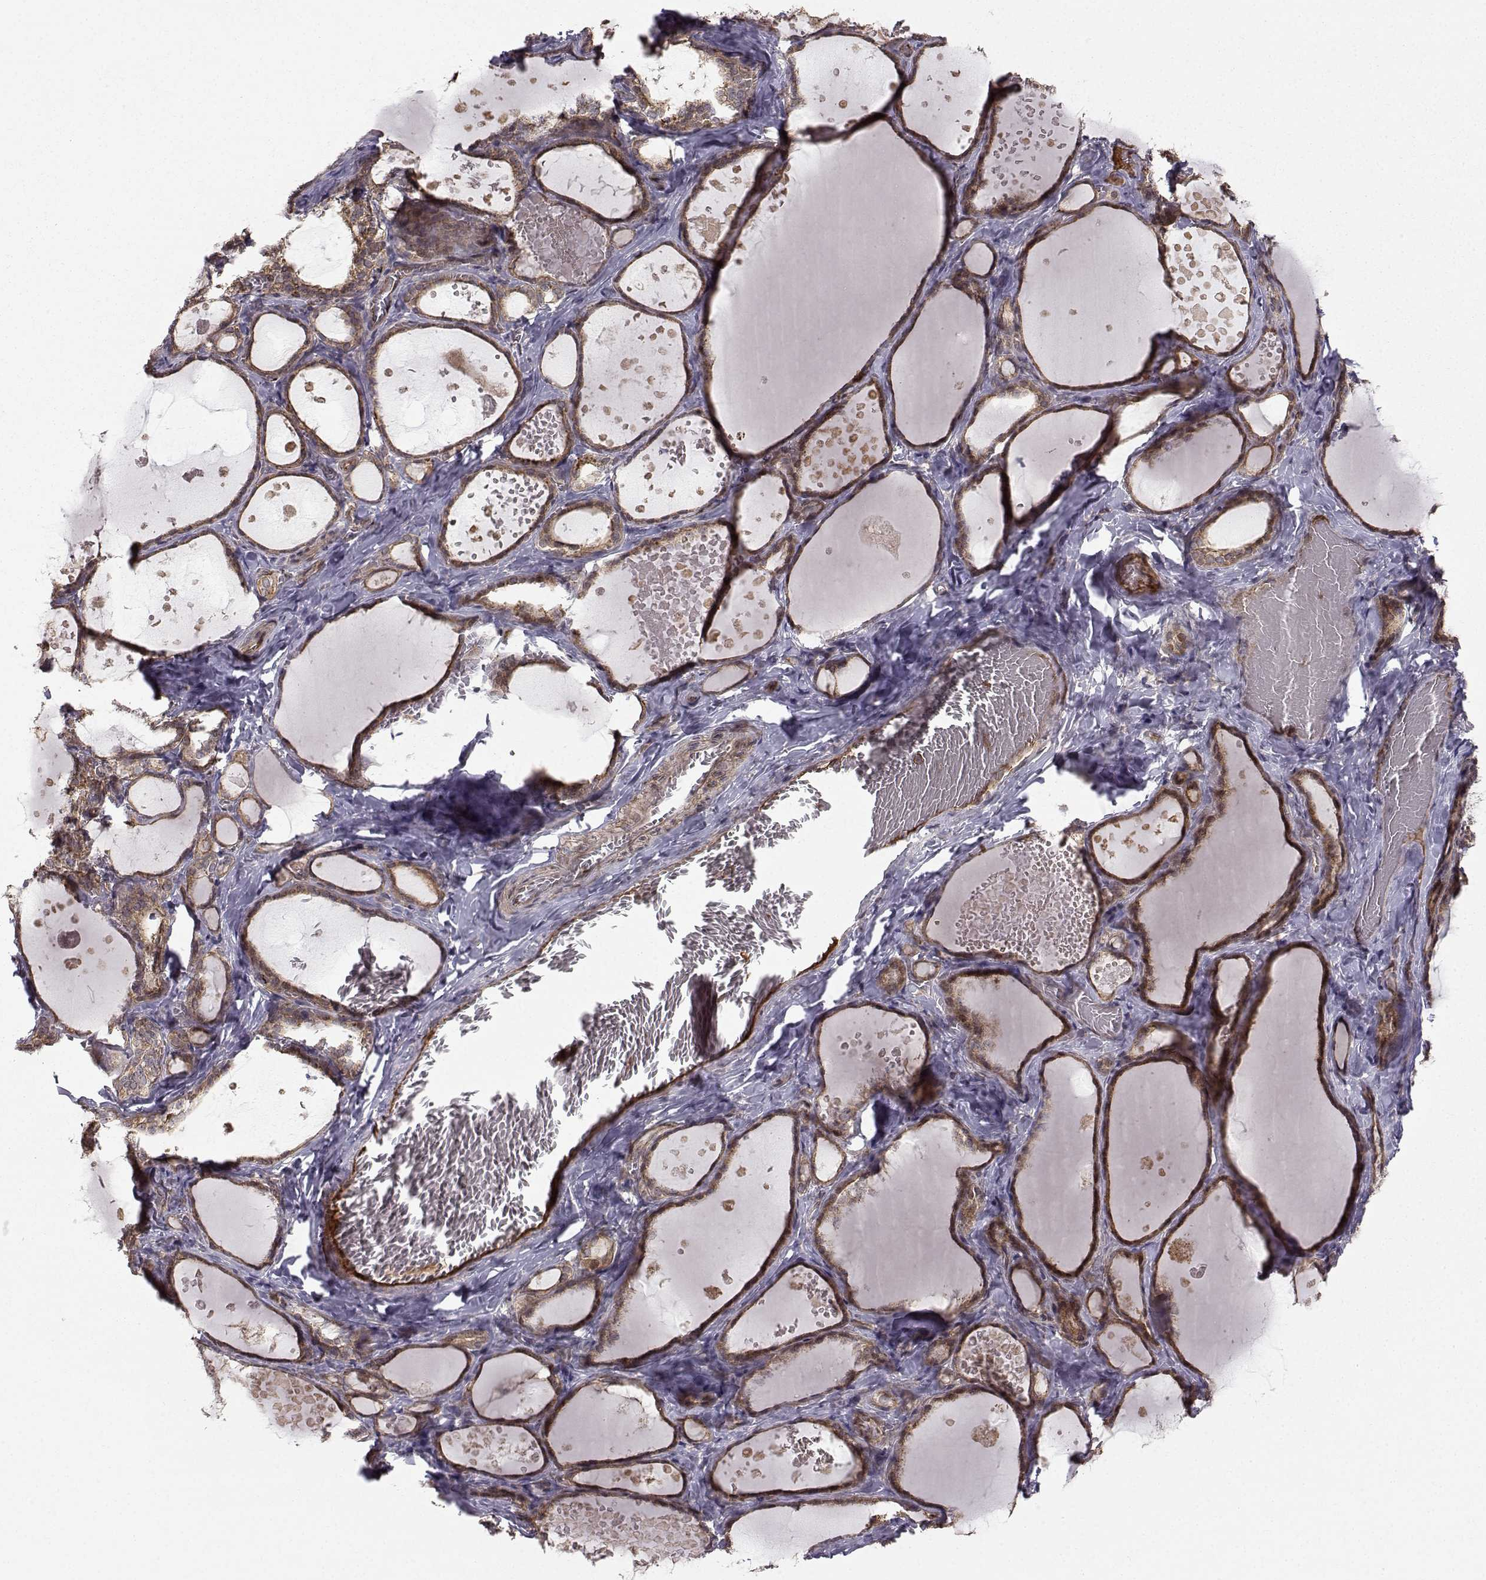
{"staining": {"intensity": "moderate", "quantity": ">75%", "location": "cytoplasmic/membranous"}, "tissue": "thyroid gland", "cell_type": "Glandular cells", "image_type": "normal", "snomed": [{"axis": "morphology", "description": "Normal tissue, NOS"}, {"axis": "topography", "description": "Thyroid gland"}], "caption": "Immunohistochemical staining of unremarkable thyroid gland exhibits >75% levels of moderate cytoplasmic/membranous protein staining in about >75% of glandular cells.", "gene": "APC", "patient": {"sex": "female", "age": 56}}